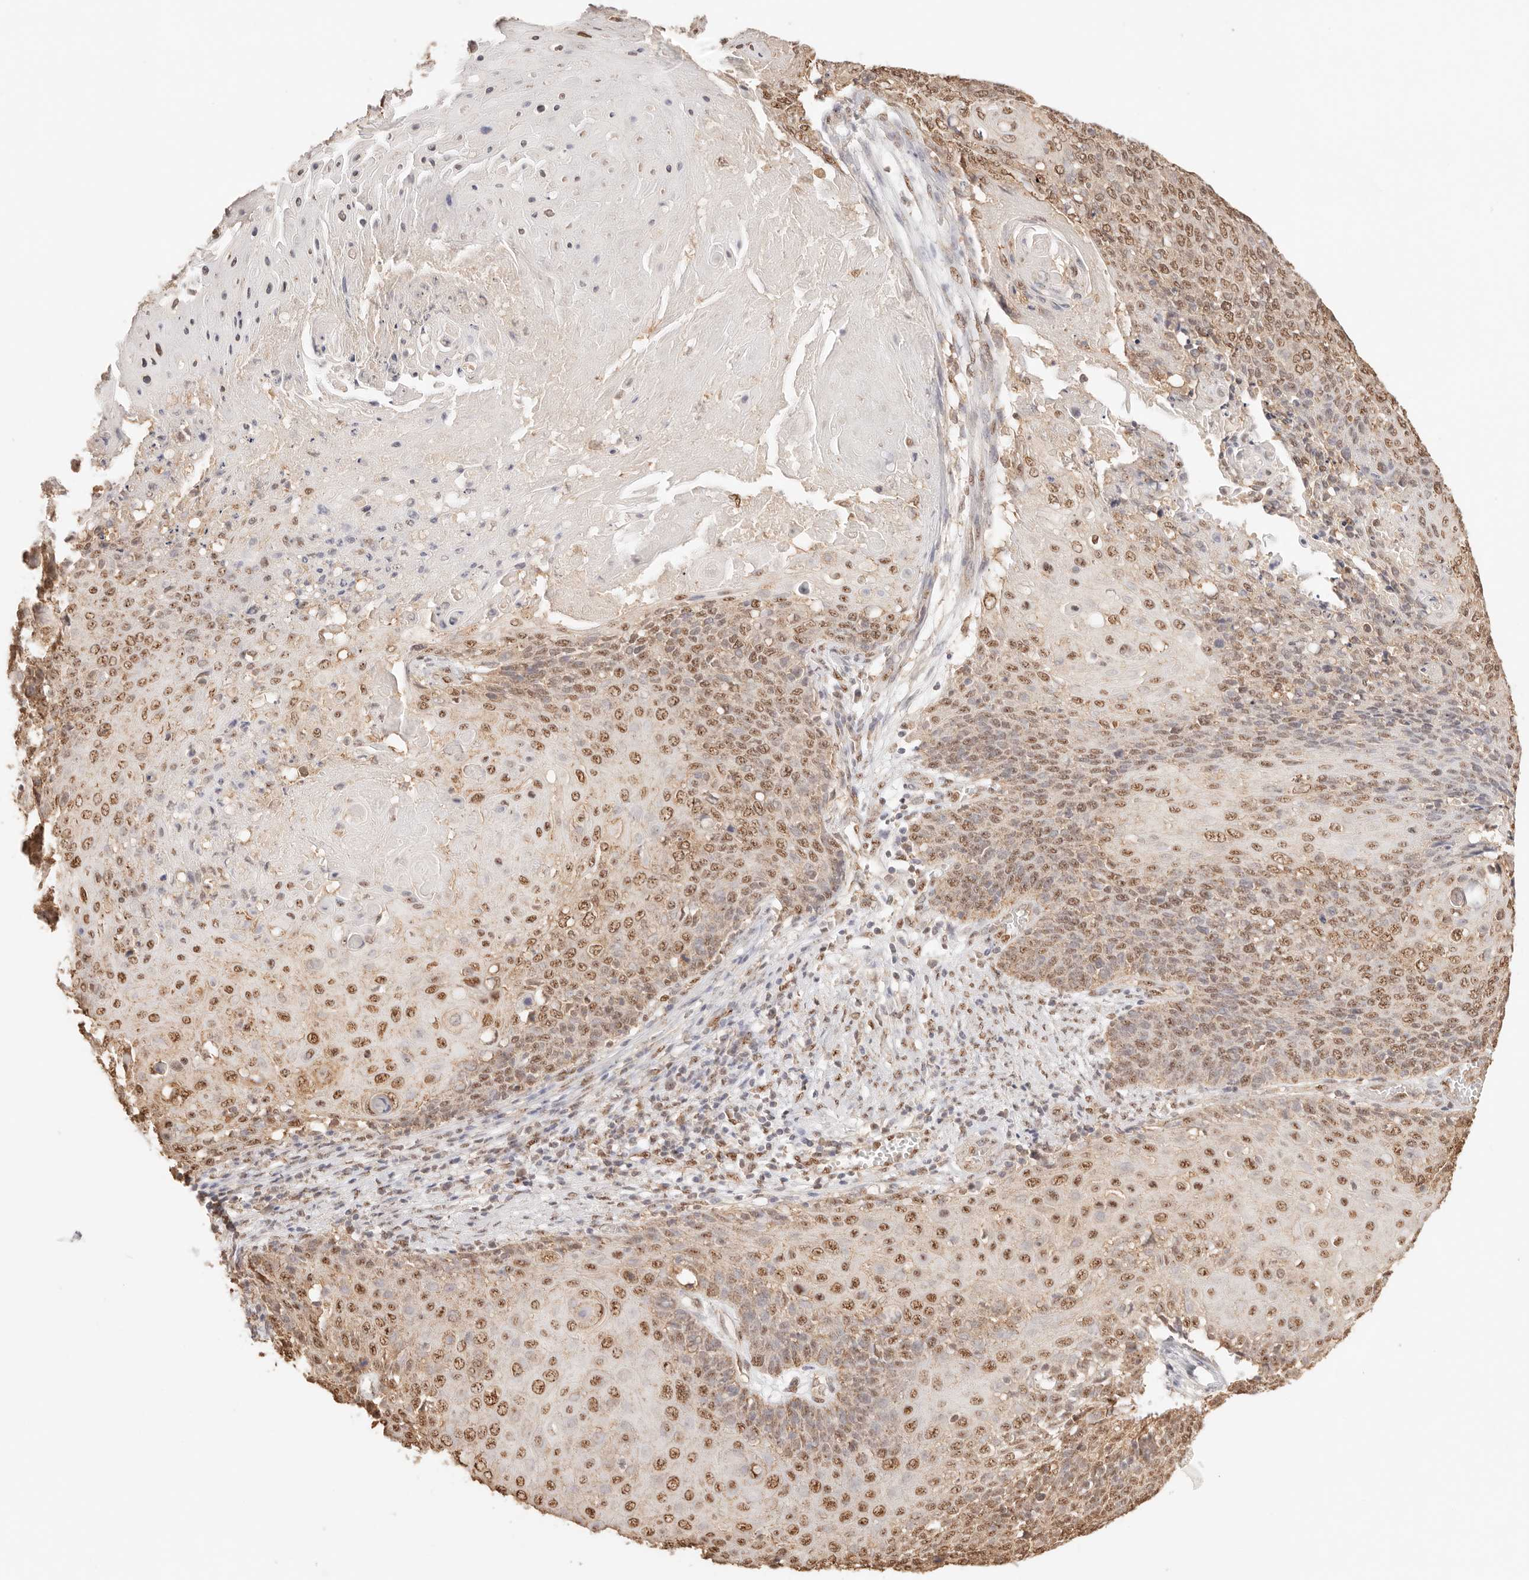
{"staining": {"intensity": "moderate", "quantity": ">75%", "location": "nuclear"}, "tissue": "cervical cancer", "cell_type": "Tumor cells", "image_type": "cancer", "snomed": [{"axis": "morphology", "description": "Squamous cell carcinoma, NOS"}, {"axis": "topography", "description": "Cervix"}], "caption": "Immunohistochemical staining of cervical squamous cell carcinoma exhibits moderate nuclear protein staining in about >75% of tumor cells. (IHC, brightfield microscopy, high magnification).", "gene": "IL1R2", "patient": {"sex": "female", "age": 39}}